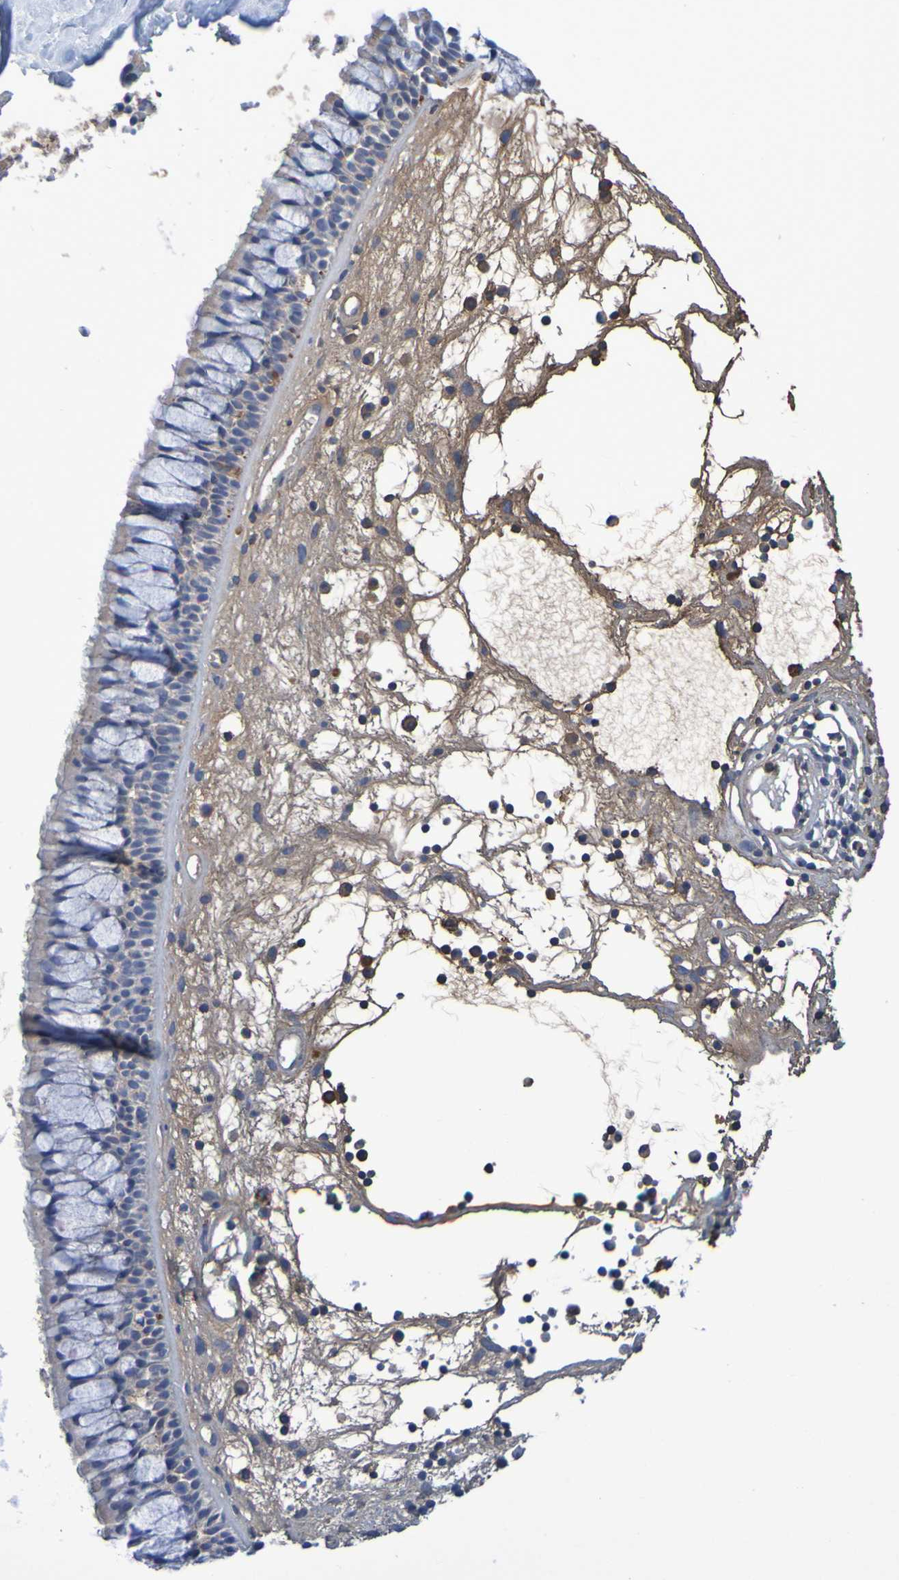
{"staining": {"intensity": "weak", "quantity": "25%-75%", "location": "cytoplasmic/membranous"}, "tissue": "nasopharynx", "cell_type": "Respiratory epithelial cells", "image_type": "normal", "snomed": [{"axis": "morphology", "description": "Normal tissue, NOS"}, {"axis": "morphology", "description": "Inflammation, NOS"}, {"axis": "topography", "description": "Nasopharynx"}], "caption": "Benign nasopharynx shows weak cytoplasmic/membranous expression in about 25%-75% of respiratory epithelial cells Nuclei are stained in blue..", "gene": "GAB3", "patient": {"sex": "male", "age": 48}}